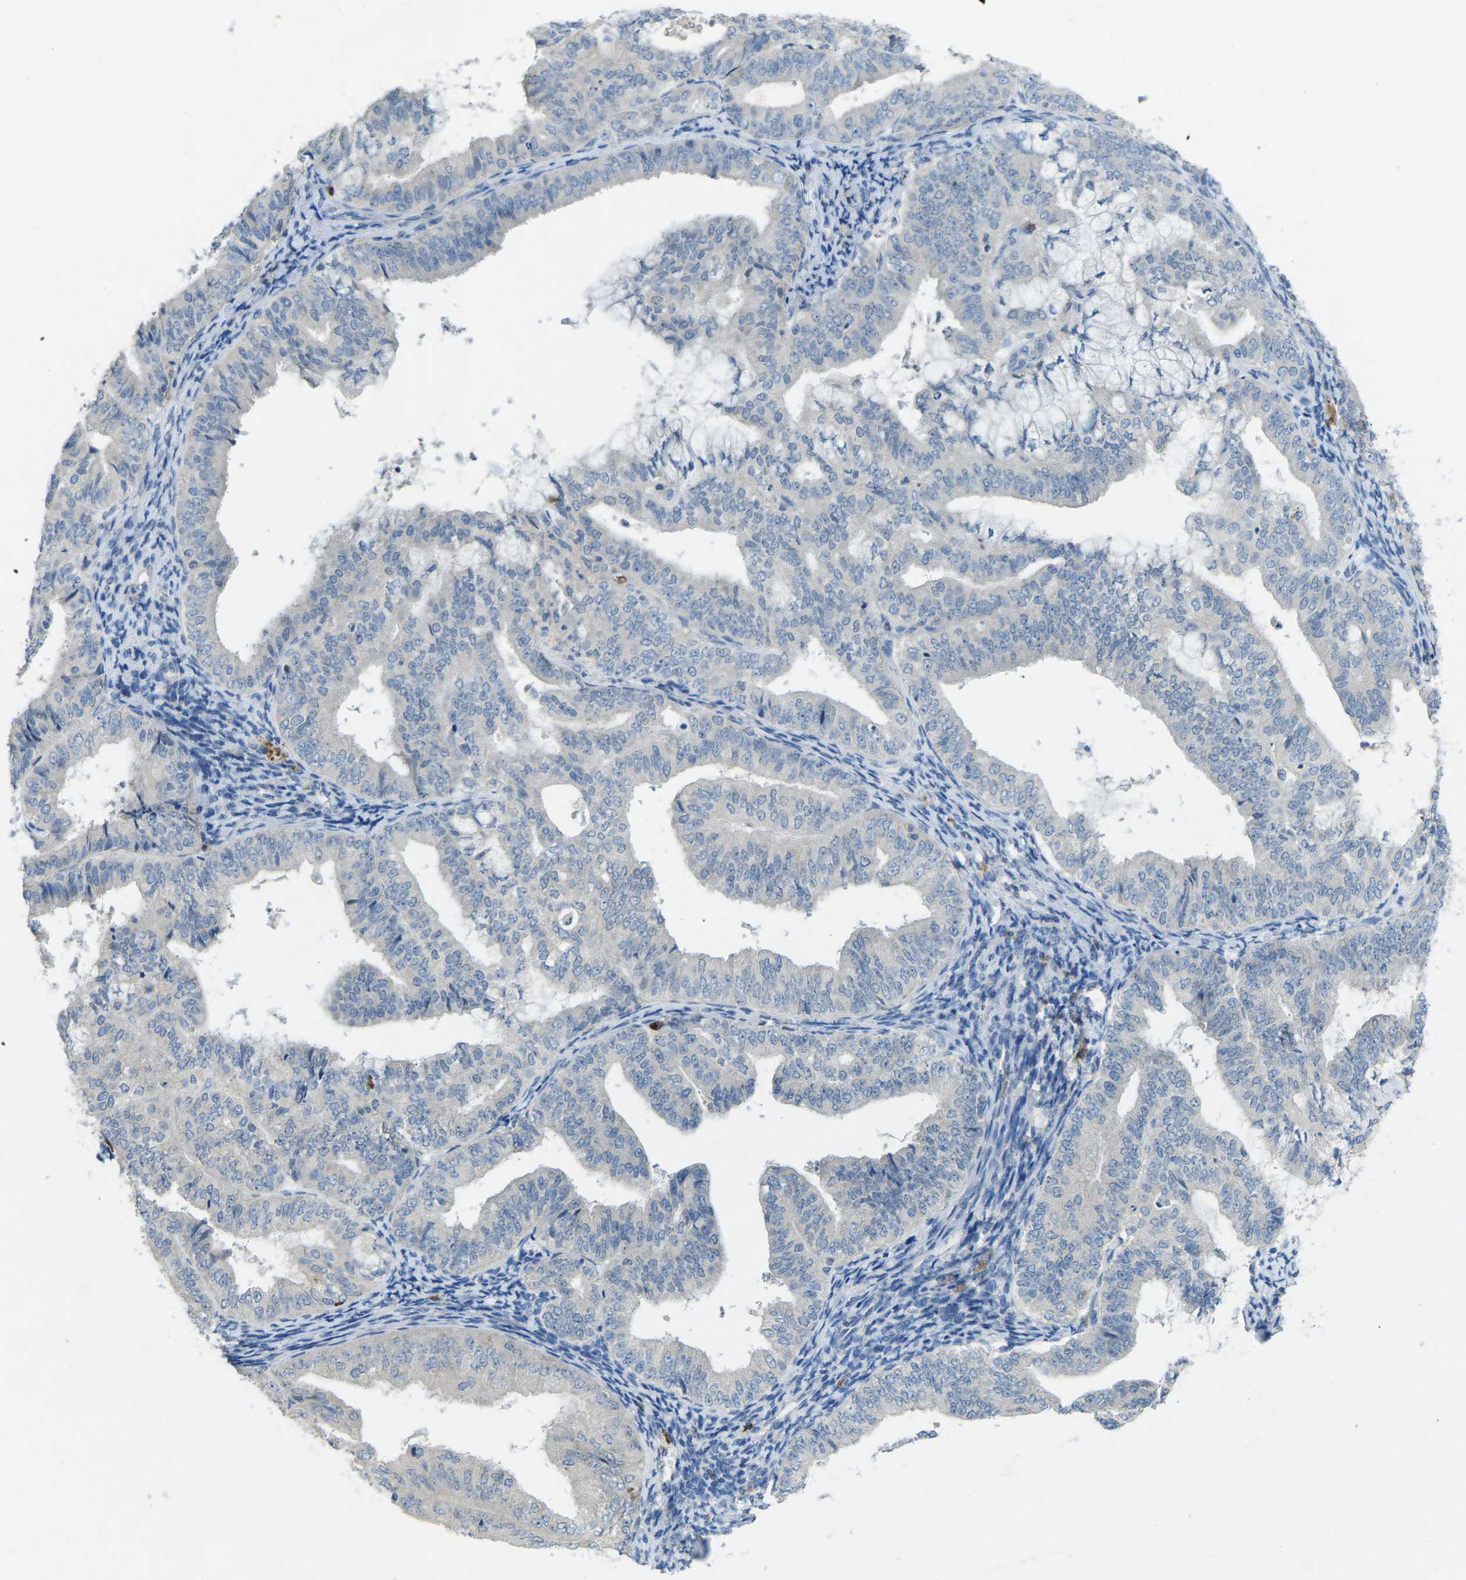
{"staining": {"intensity": "negative", "quantity": "none", "location": "none"}, "tissue": "endometrial cancer", "cell_type": "Tumor cells", "image_type": "cancer", "snomed": [{"axis": "morphology", "description": "Adenocarcinoma, NOS"}, {"axis": "topography", "description": "Endometrium"}], "caption": "High power microscopy image of an immunohistochemistry (IHC) image of endometrial cancer, revealing no significant positivity in tumor cells.", "gene": "CD19", "patient": {"sex": "female", "age": 63}}